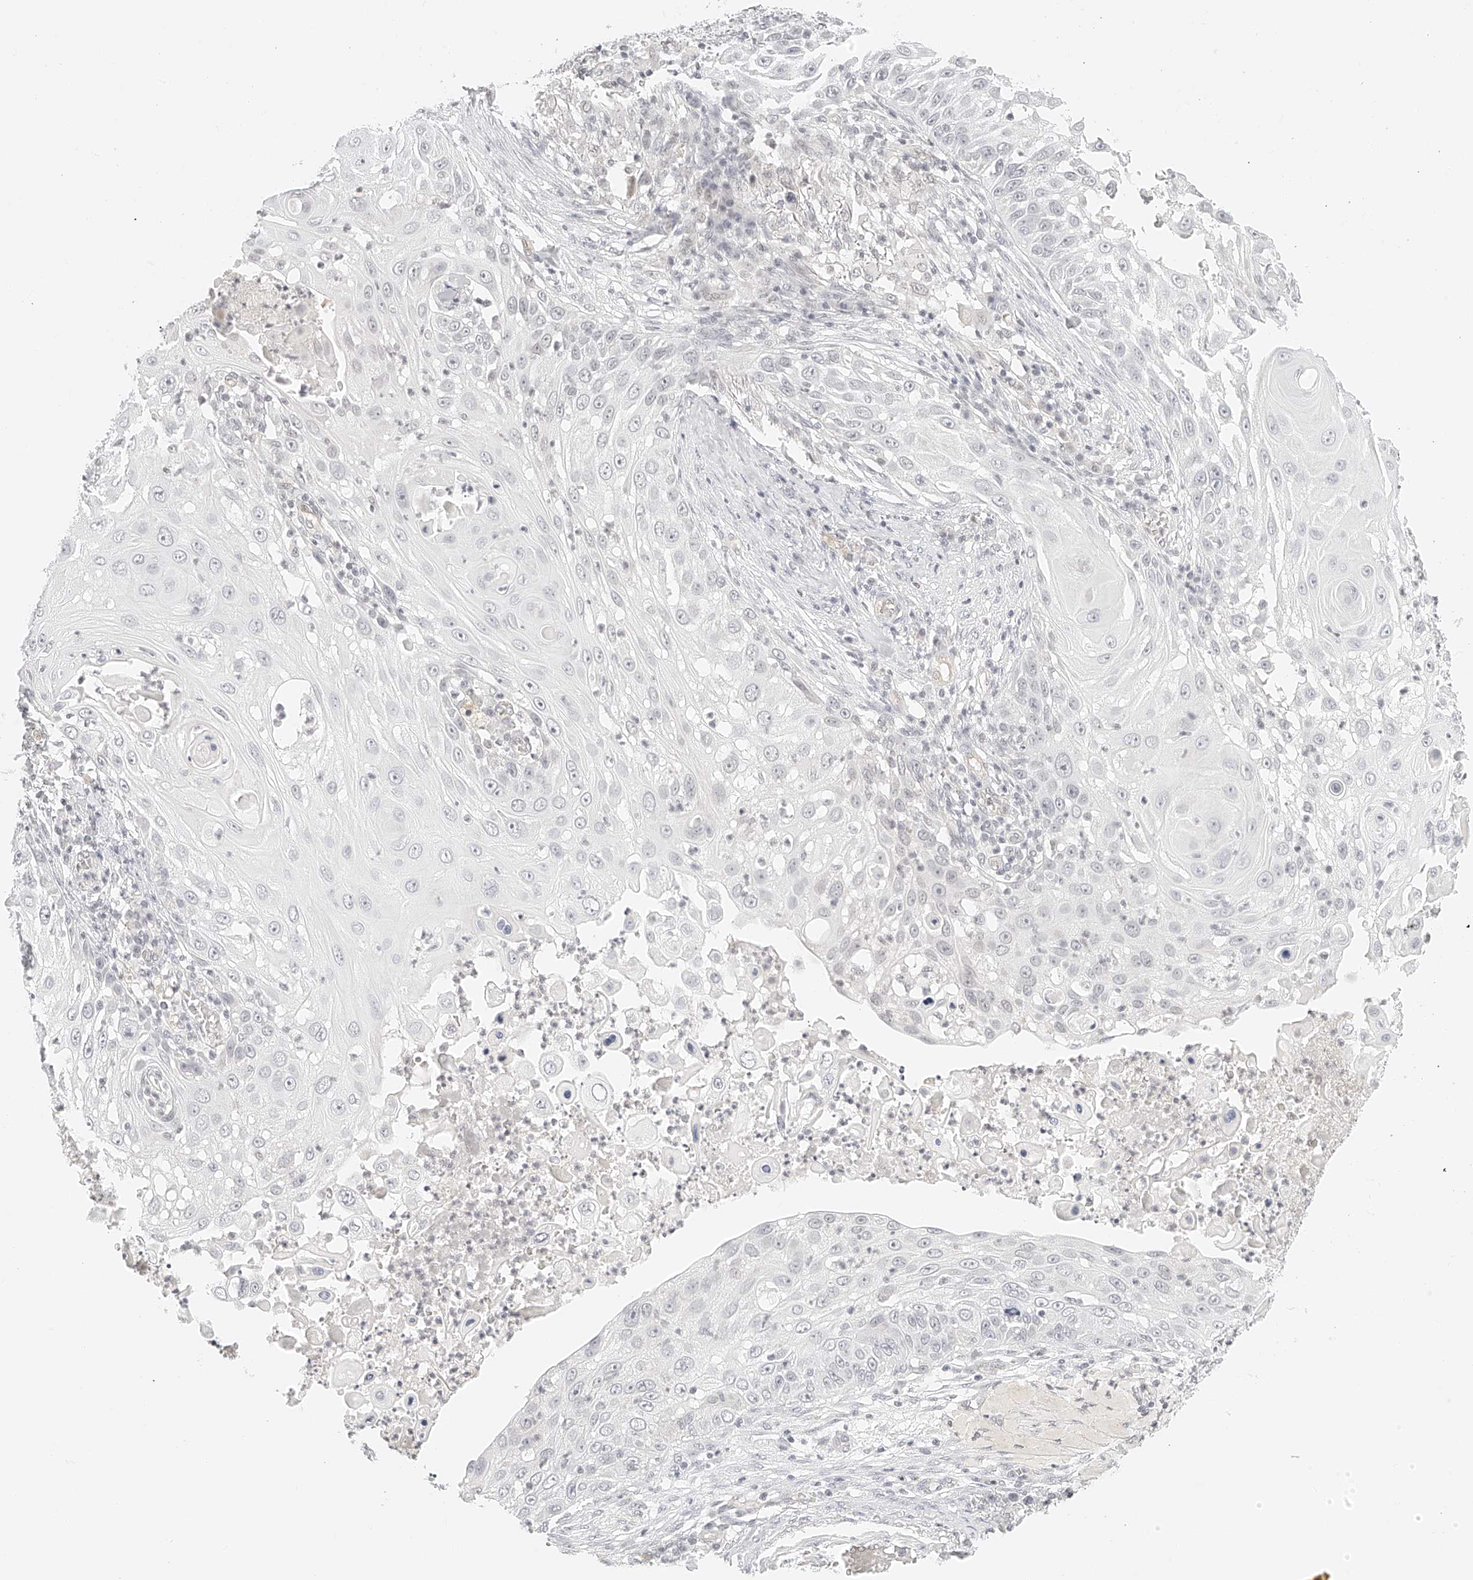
{"staining": {"intensity": "negative", "quantity": "none", "location": "none"}, "tissue": "skin cancer", "cell_type": "Tumor cells", "image_type": "cancer", "snomed": [{"axis": "morphology", "description": "Squamous cell carcinoma, NOS"}, {"axis": "topography", "description": "Skin"}], "caption": "Skin cancer stained for a protein using immunohistochemistry (IHC) reveals no staining tumor cells.", "gene": "ZFP69", "patient": {"sex": "female", "age": 44}}